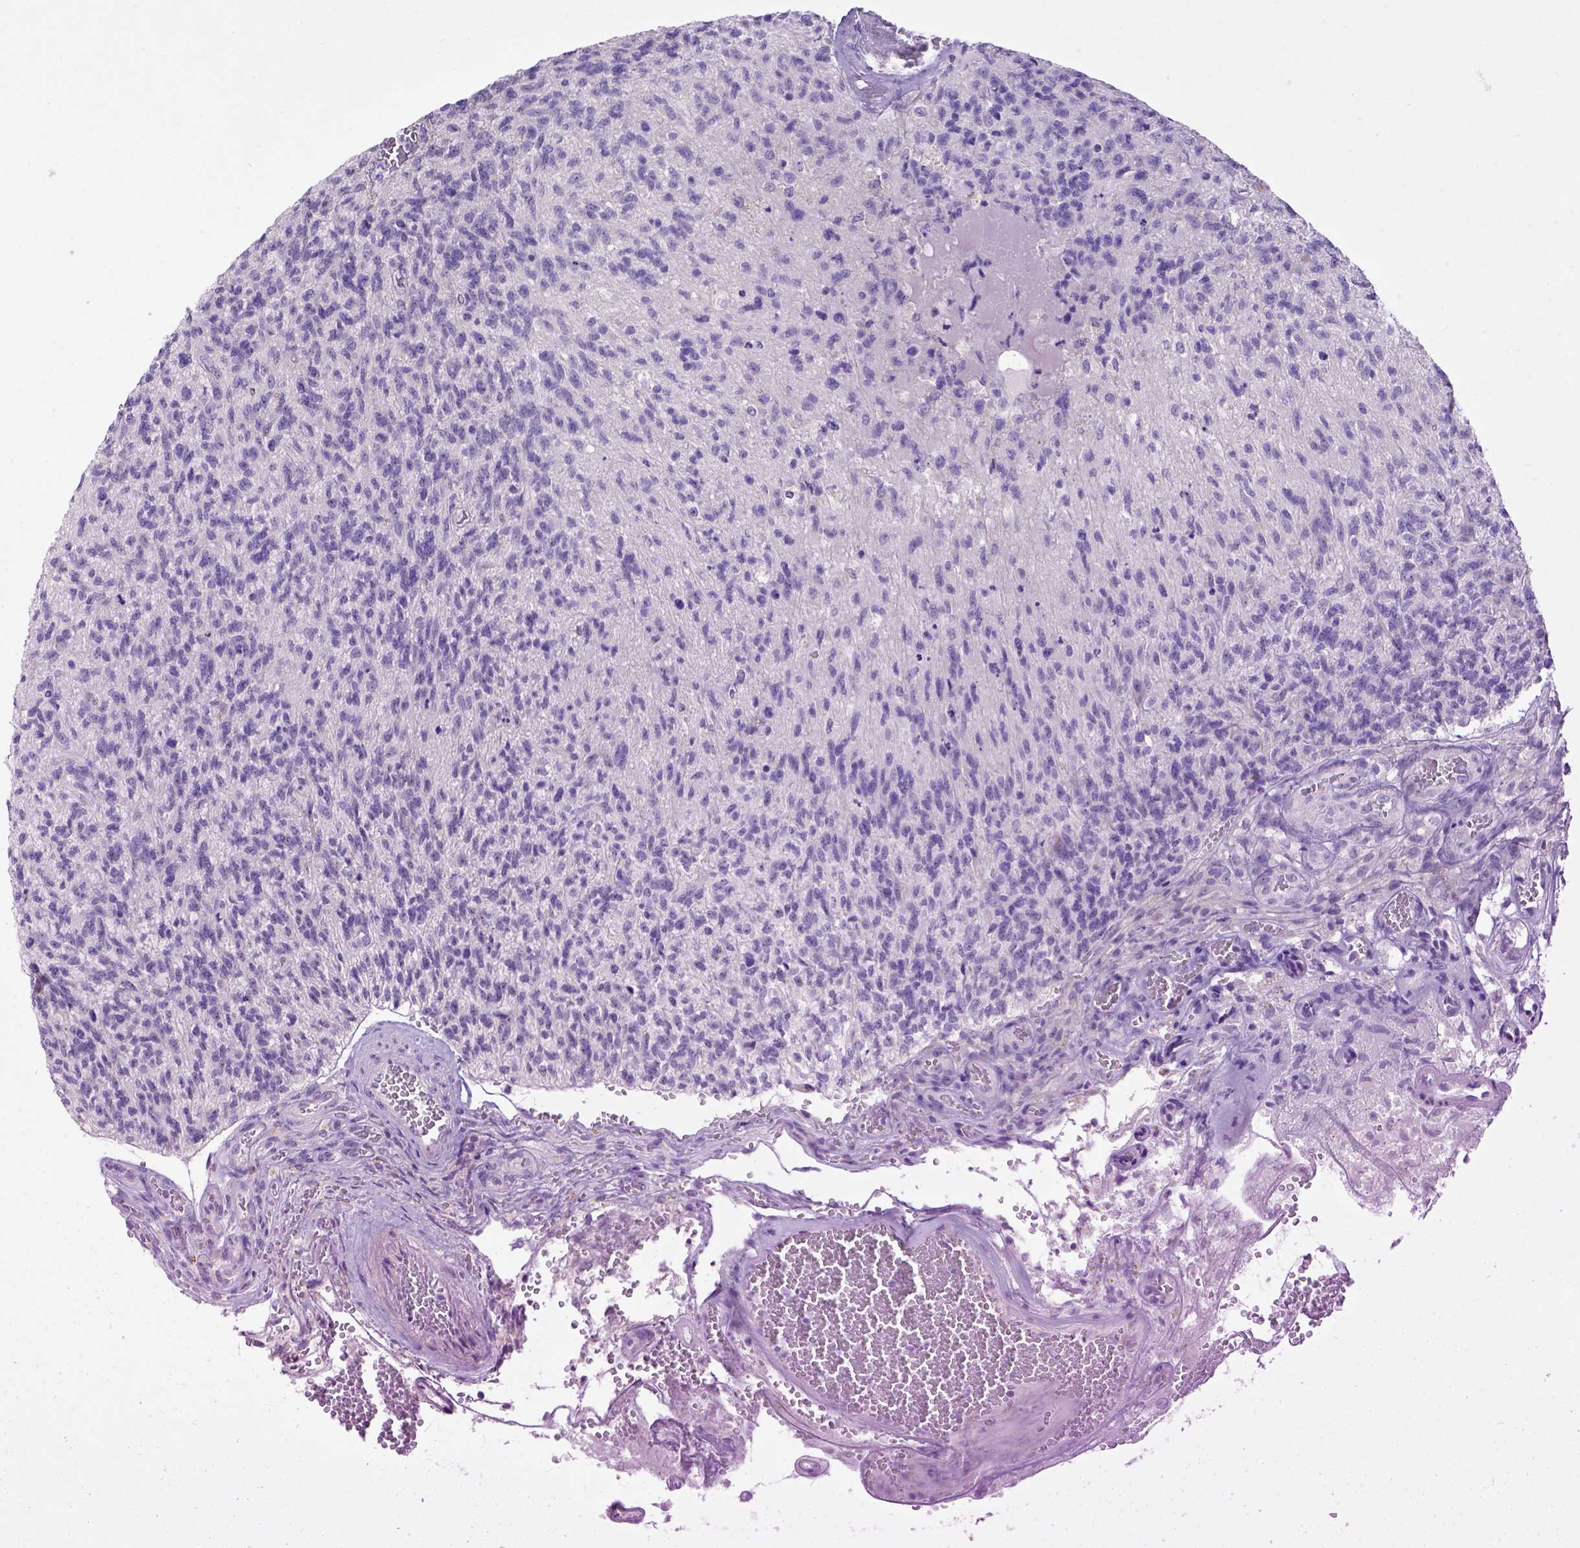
{"staining": {"intensity": "negative", "quantity": "none", "location": "none"}, "tissue": "glioma", "cell_type": "Tumor cells", "image_type": "cancer", "snomed": [{"axis": "morphology", "description": "Glioma, malignant, High grade"}, {"axis": "topography", "description": "Brain"}], "caption": "This is a histopathology image of IHC staining of malignant glioma (high-grade), which shows no staining in tumor cells.", "gene": "UTP4", "patient": {"sex": "male", "age": 56}}